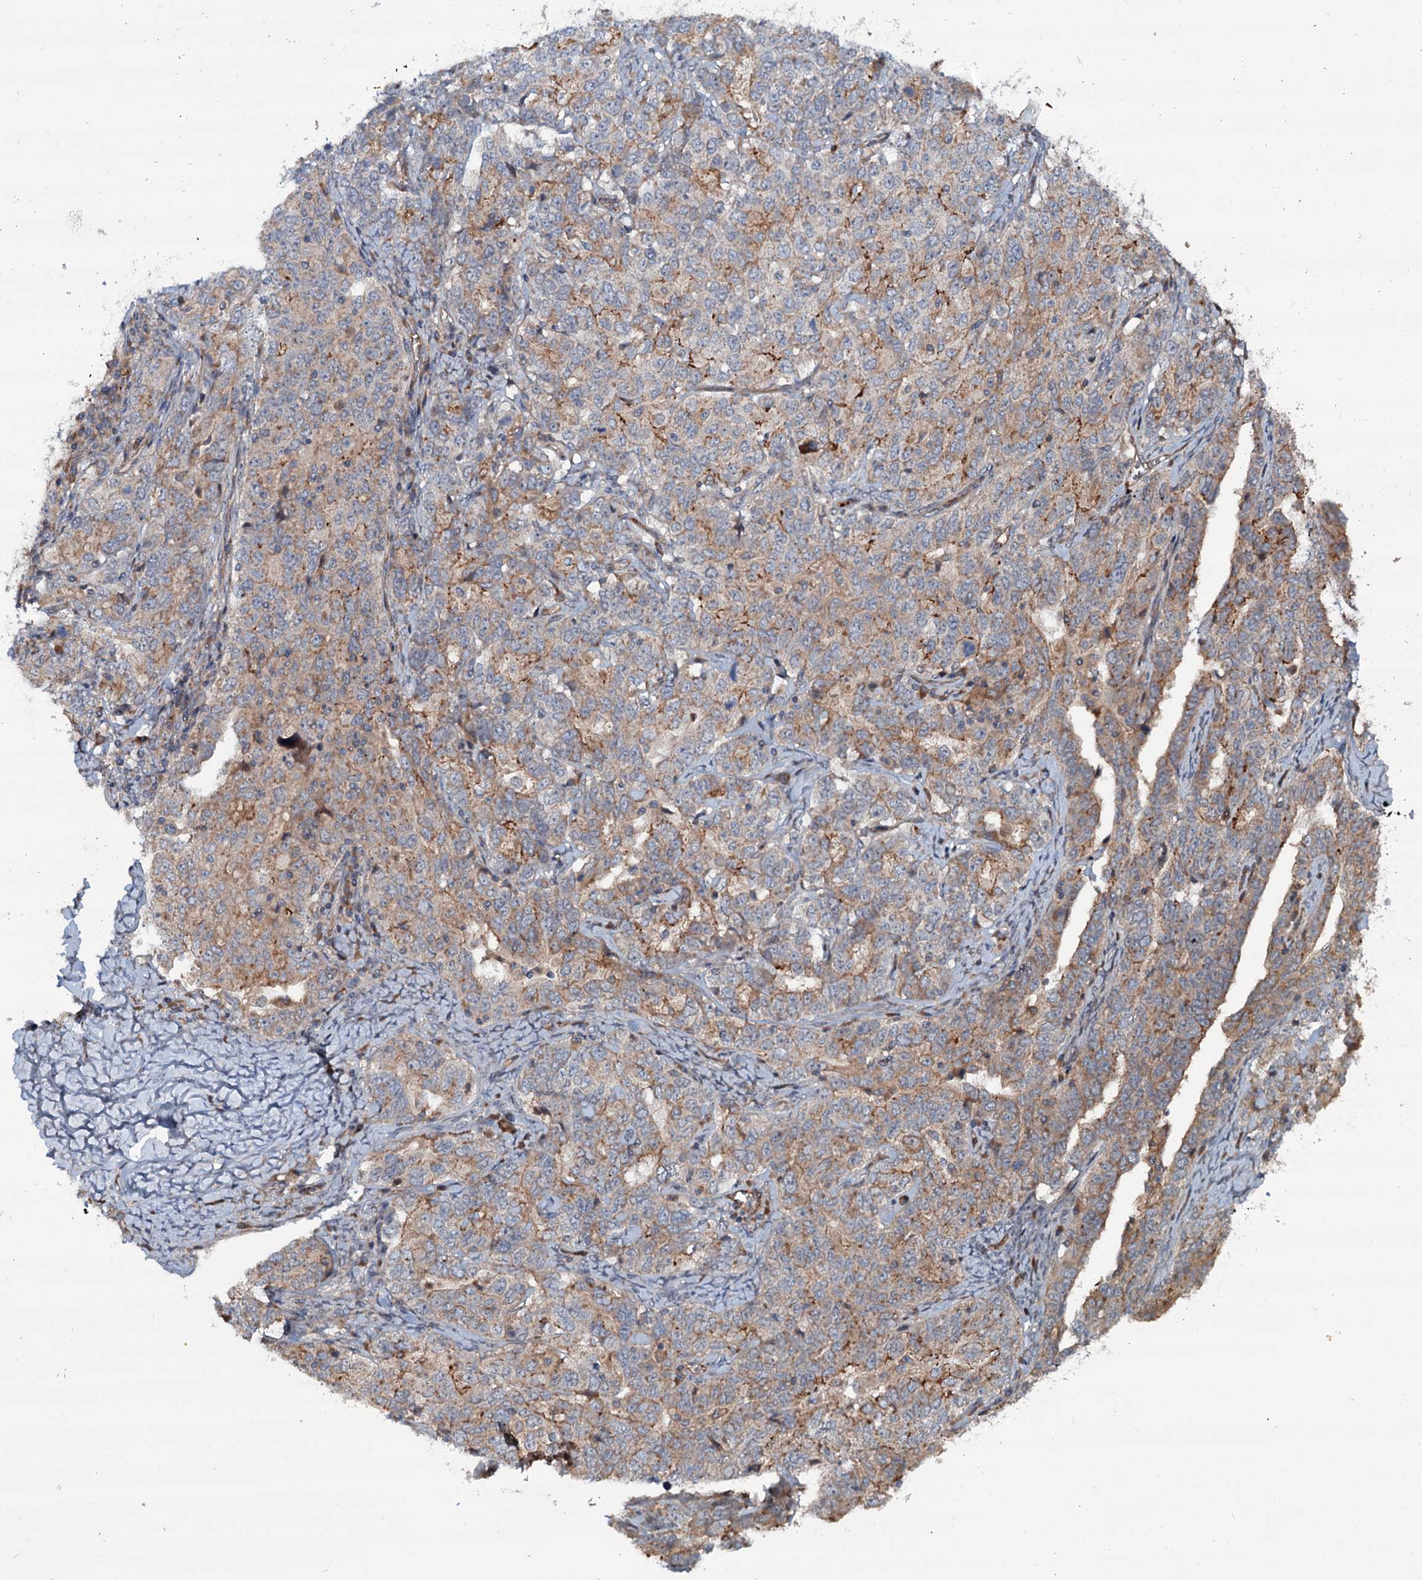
{"staining": {"intensity": "moderate", "quantity": "<25%", "location": "cytoplasmic/membranous"}, "tissue": "ovarian cancer", "cell_type": "Tumor cells", "image_type": "cancer", "snomed": [{"axis": "morphology", "description": "Carcinoma, endometroid"}, {"axis": "topography", "description": "Ovary"}], "caption": "Protein positivity by immunohistochemistry (IHC) exhibits moderate cytoplasmic/membranous expression in approximately <25% of tumor cells in endometroid carcinoma (ovarian). (DAB (3,3'-diaminobenzidine) IHC with brightfield microscopy, high magnification).", "gene": "ADGRG4", "patient": {"sex": "female", "age": 62}}